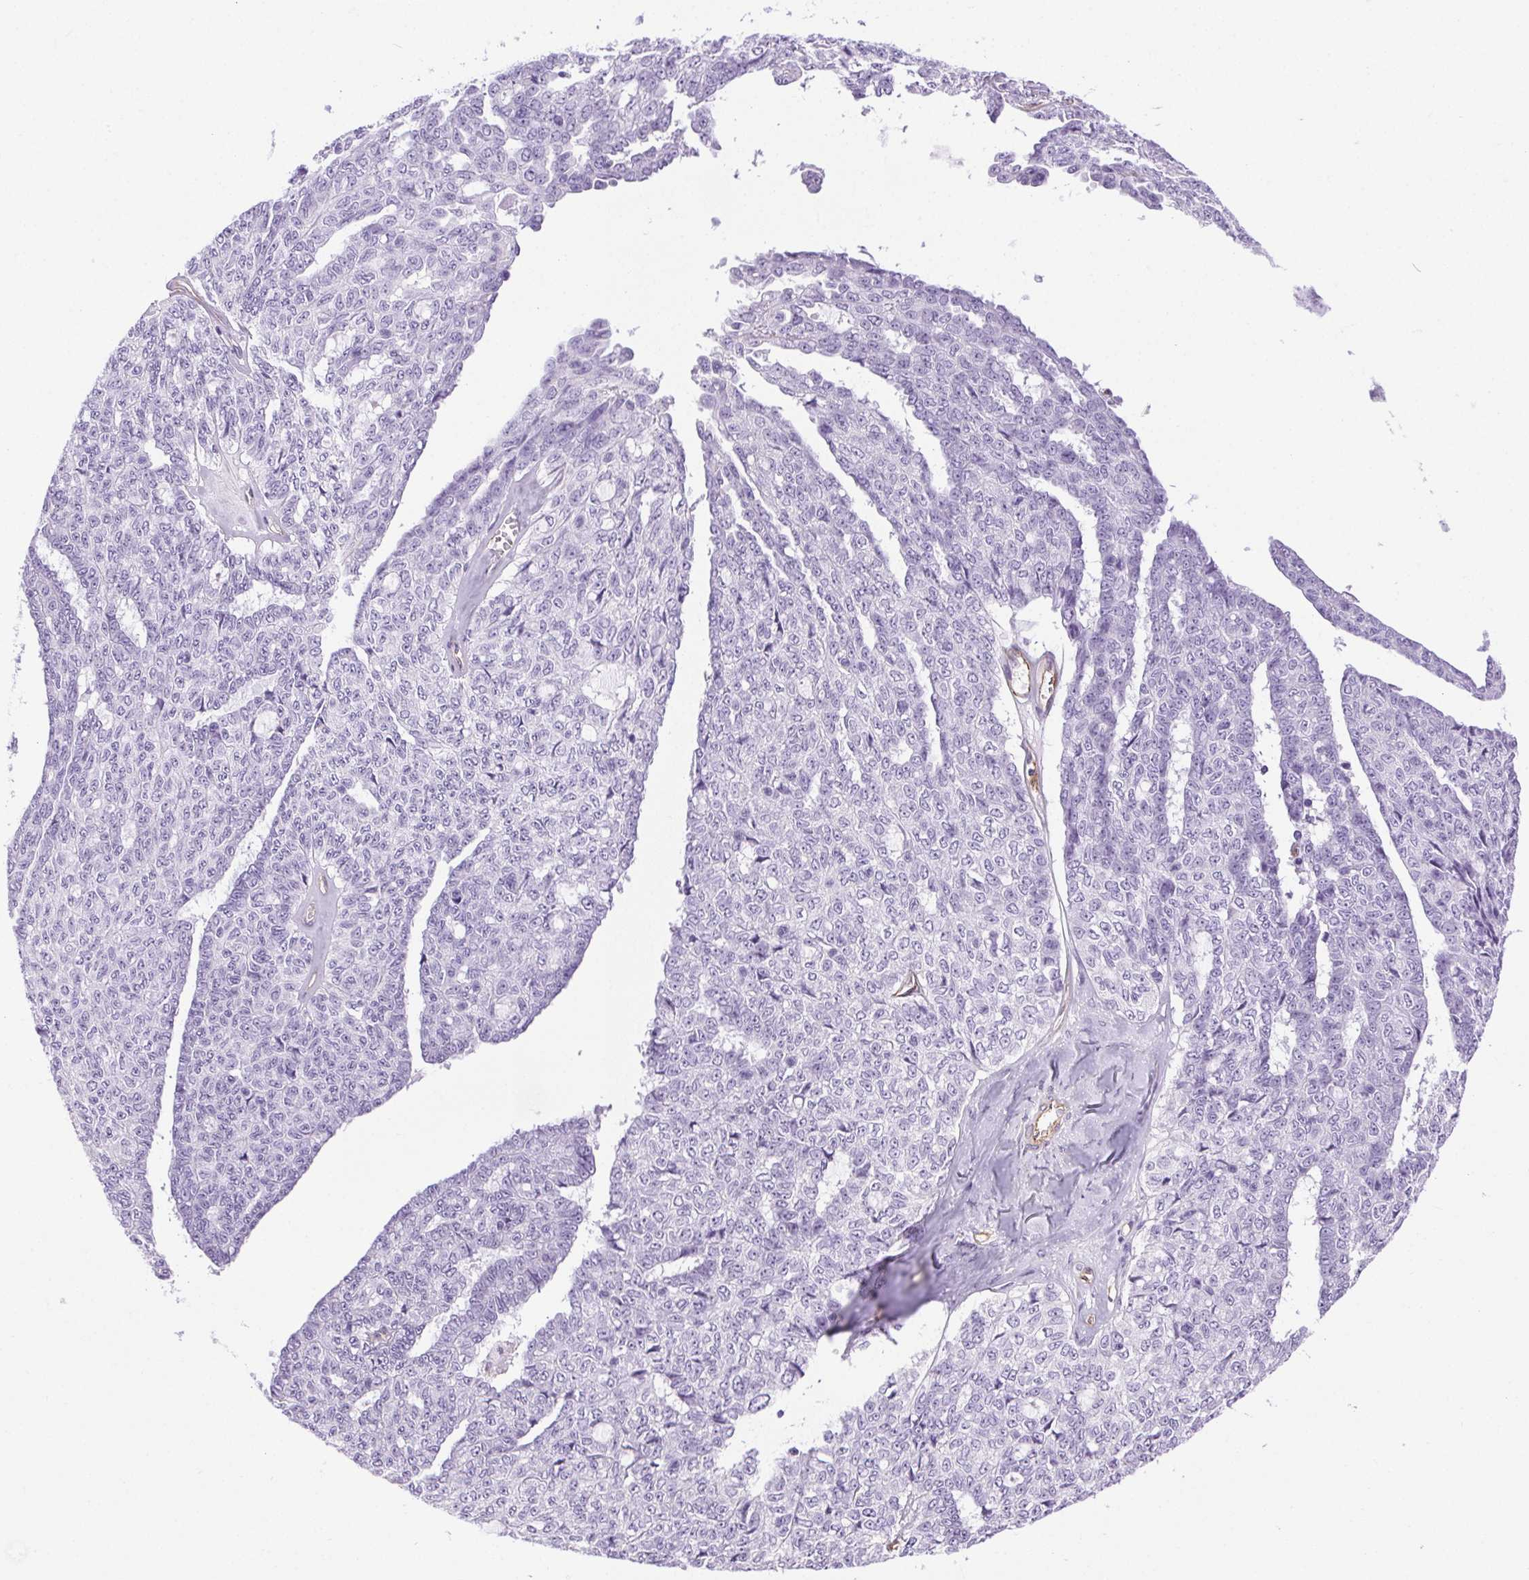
{"staining": {"intensity": "negative", "quantity": "none", "location": "none"}, "tissue": "ovarian cancer", "cell_type": "Tumor cells", "image_type": "cancer", "snomed": [{"axis": "morphology", "description": "Cystadenocarcinoma, serous, NOS"}, {"axis": "topography", "description": "Ovary"}], "caption": "Ovarian cancer was stained to show a protein in brown. There is no significant expression in tumor cells. (DAB immunohistochemistry (IHC) visualized using brightfield microscopy, high magnification).", "gene": "SHCBP1L", "patient": {"sex": "female", "age": 71}}